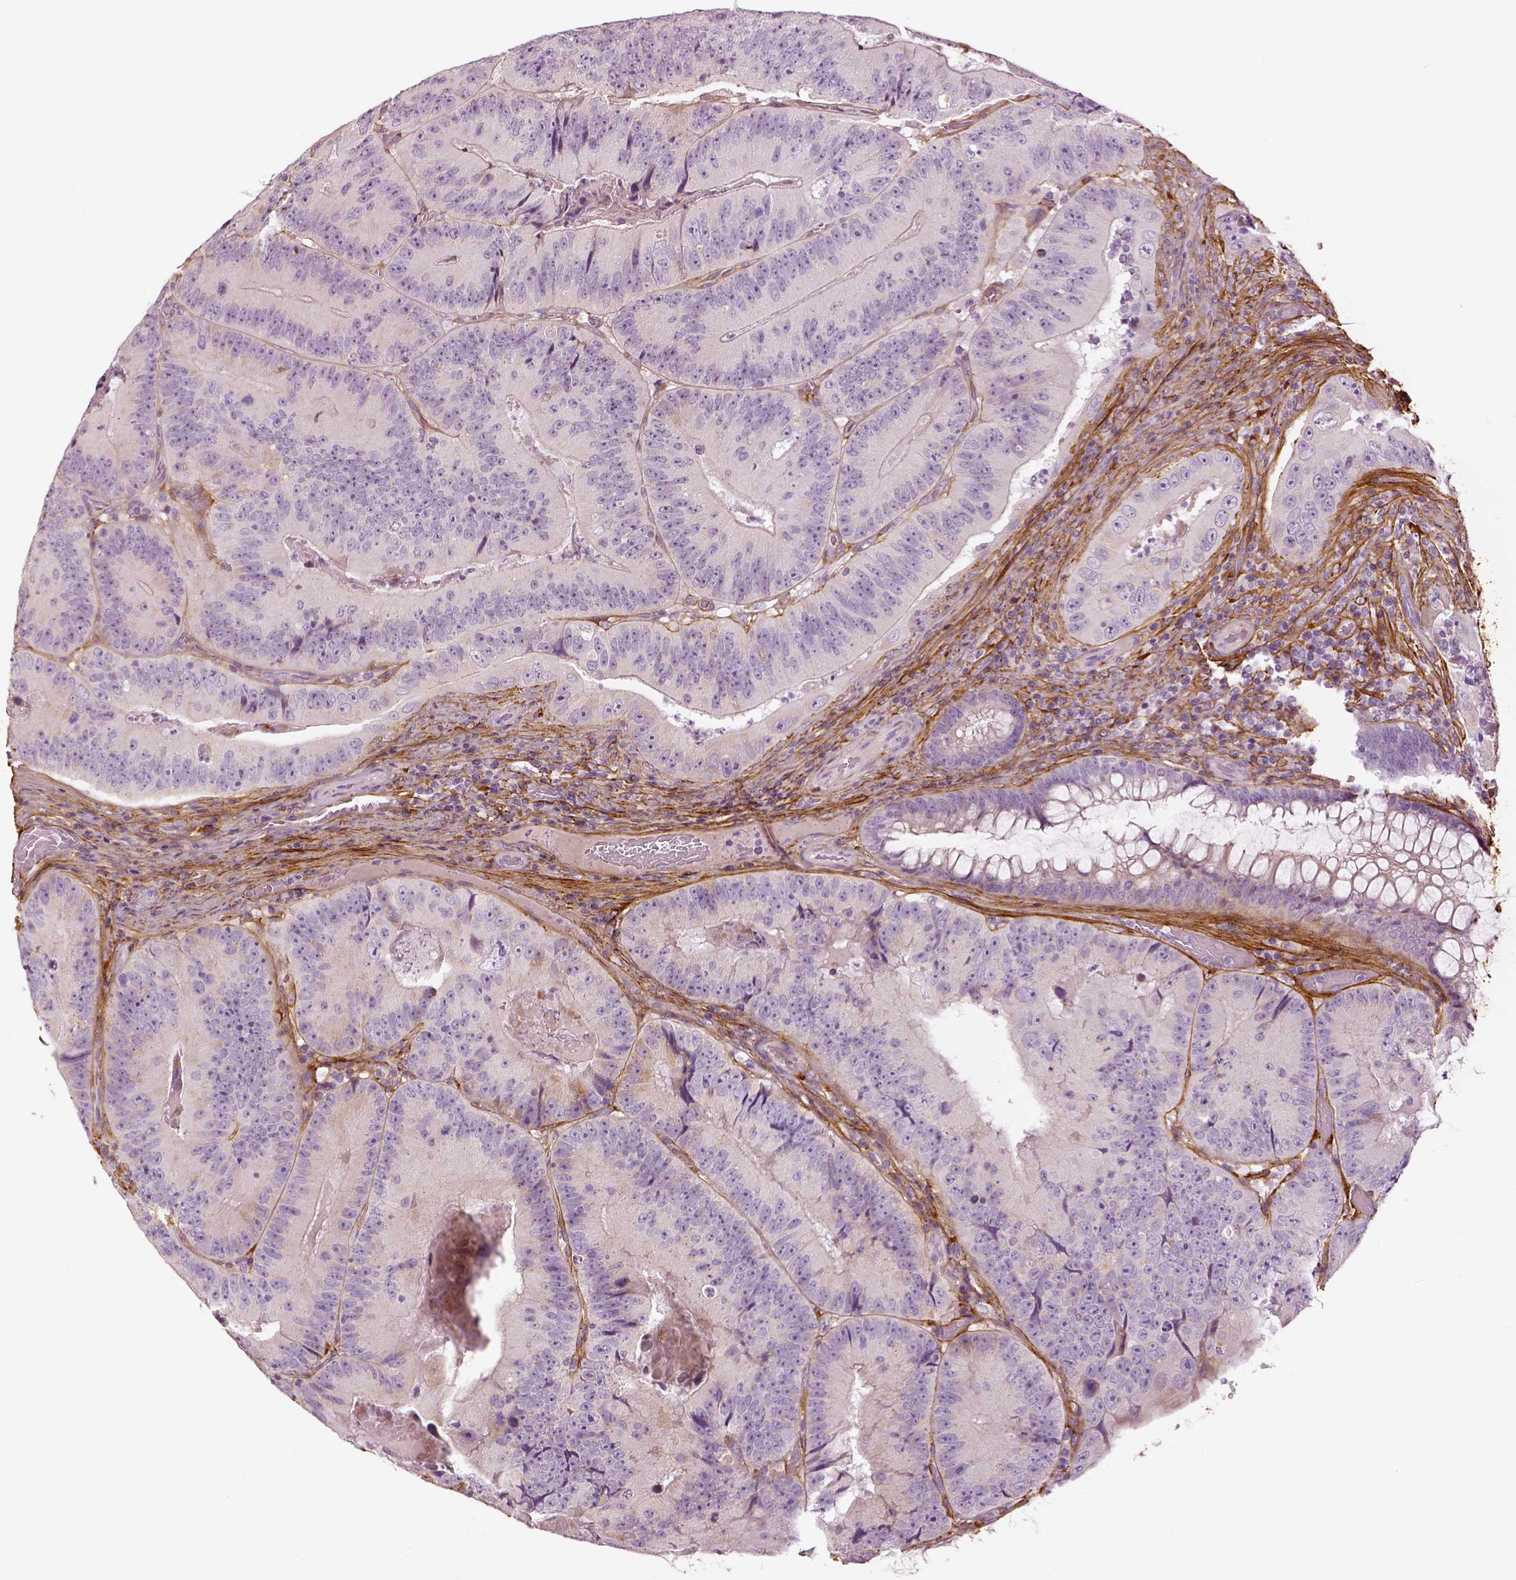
{"staining": {"intensity": "negative", "quantity": "none", "location": "none"}, "tissue": "colorectal cancer", "cell_type": "Tumor cells", "image_type": "cancer", "snomed": [{"axis": "morphology", "description": "Adenocarcinoma, NOS"}, {"axis": "topography", "description": "Colon"}], "caption": "This is an immunohistochemistry (IHC) micrograph of colorectal adenocarcinoma. There is no positivity in tumor cells.", "gene": "COL6A2", "patient": {"sex": "female", "age": 86}}